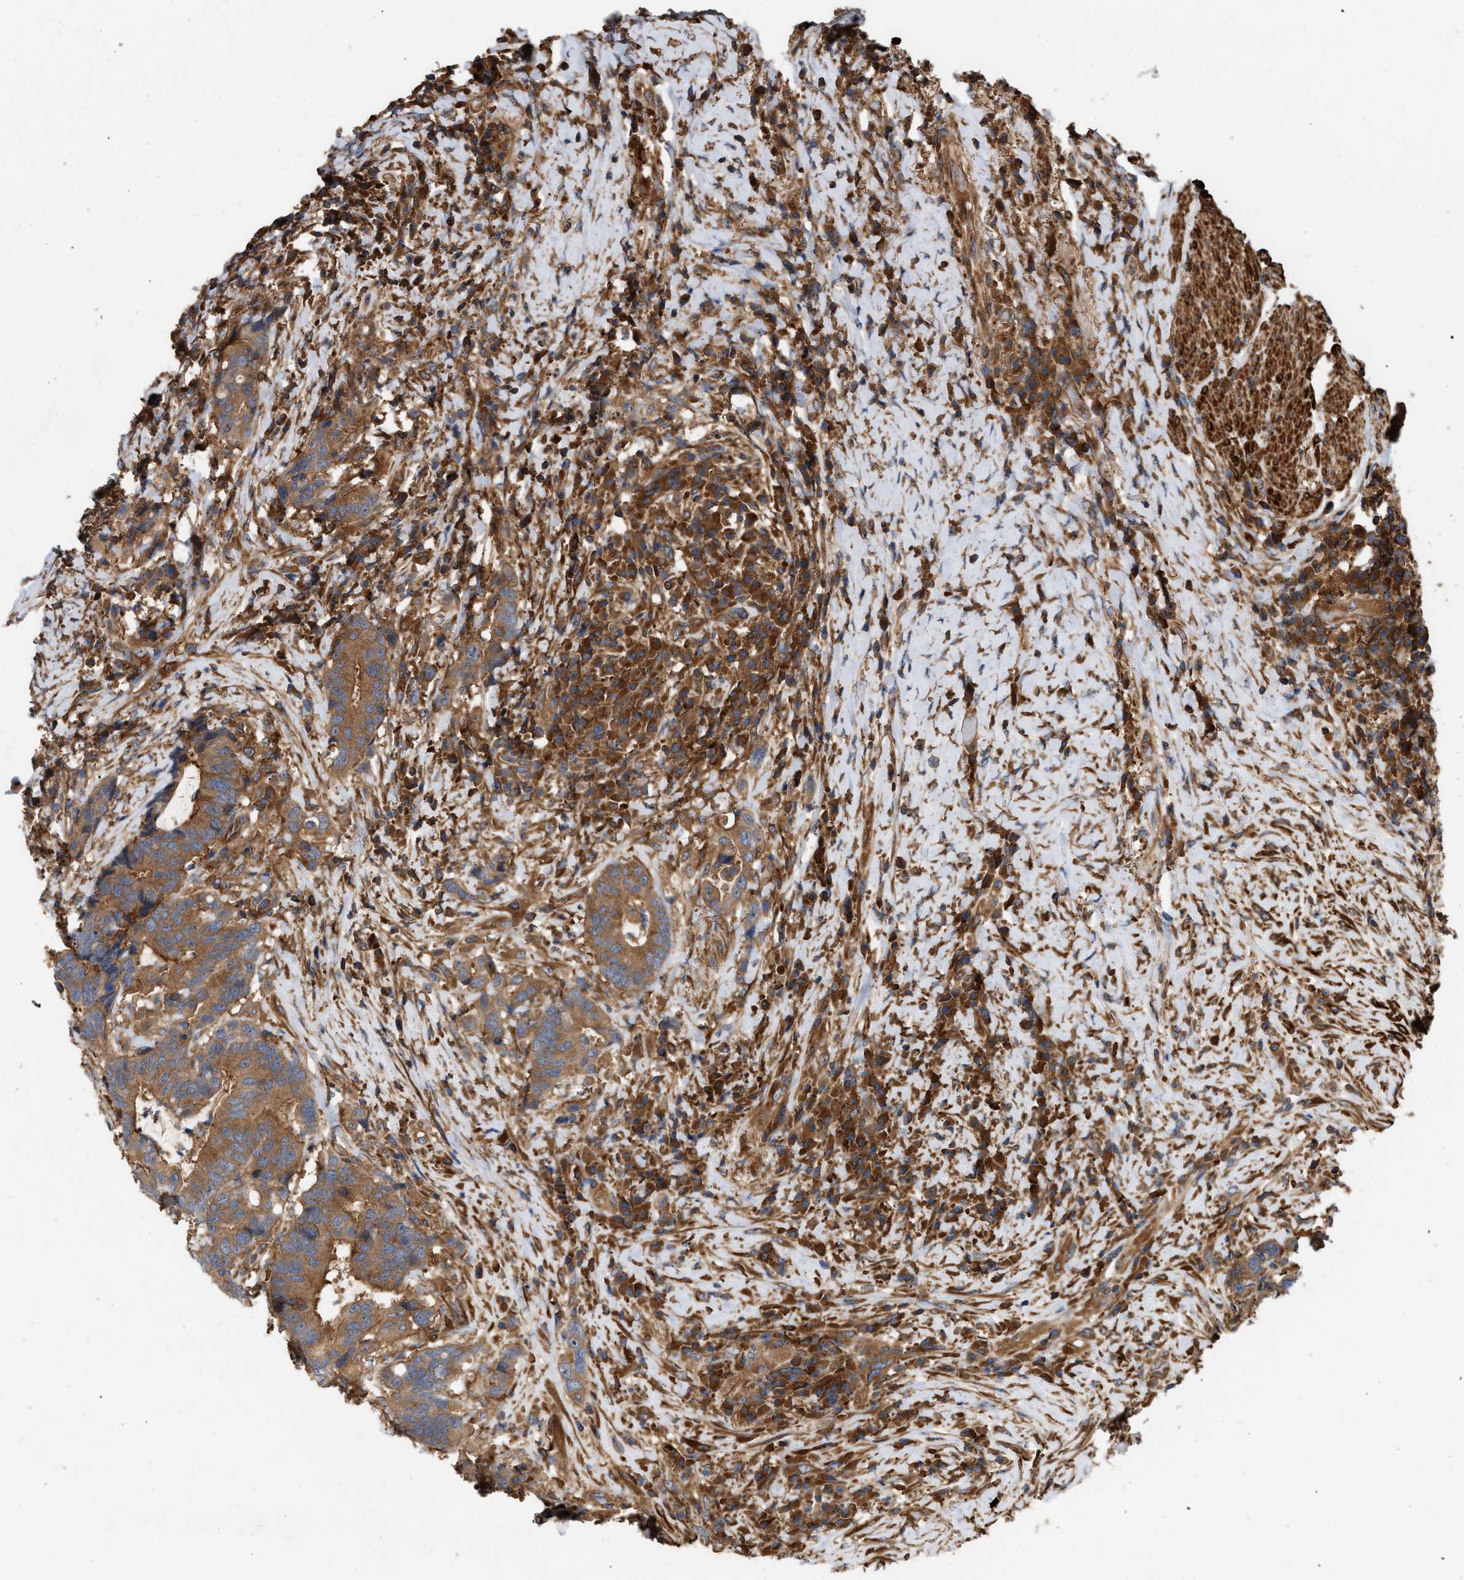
{"staining": {"intensity": "strong", "quantity": ">75%", "location": "cytoplasmic/membranous"}, "tissue": "colorectal cancer", "cell_type": "Tumor cells", "image_type": "cancer", "snomed": [{"axis": "morphology", "description": "Adenocarcinoma, NOS"}, {"axis": "topography", "description": "Rectum"}], "caption": "This is a histology image of immunohistochemistry staining of adenocarcinoma (colorectal), which shows strong expression in the cytoplasmic/membranous of tumor cells.", "gene": "RABEP1", "patient": {"sex": "female", "age": 89}}